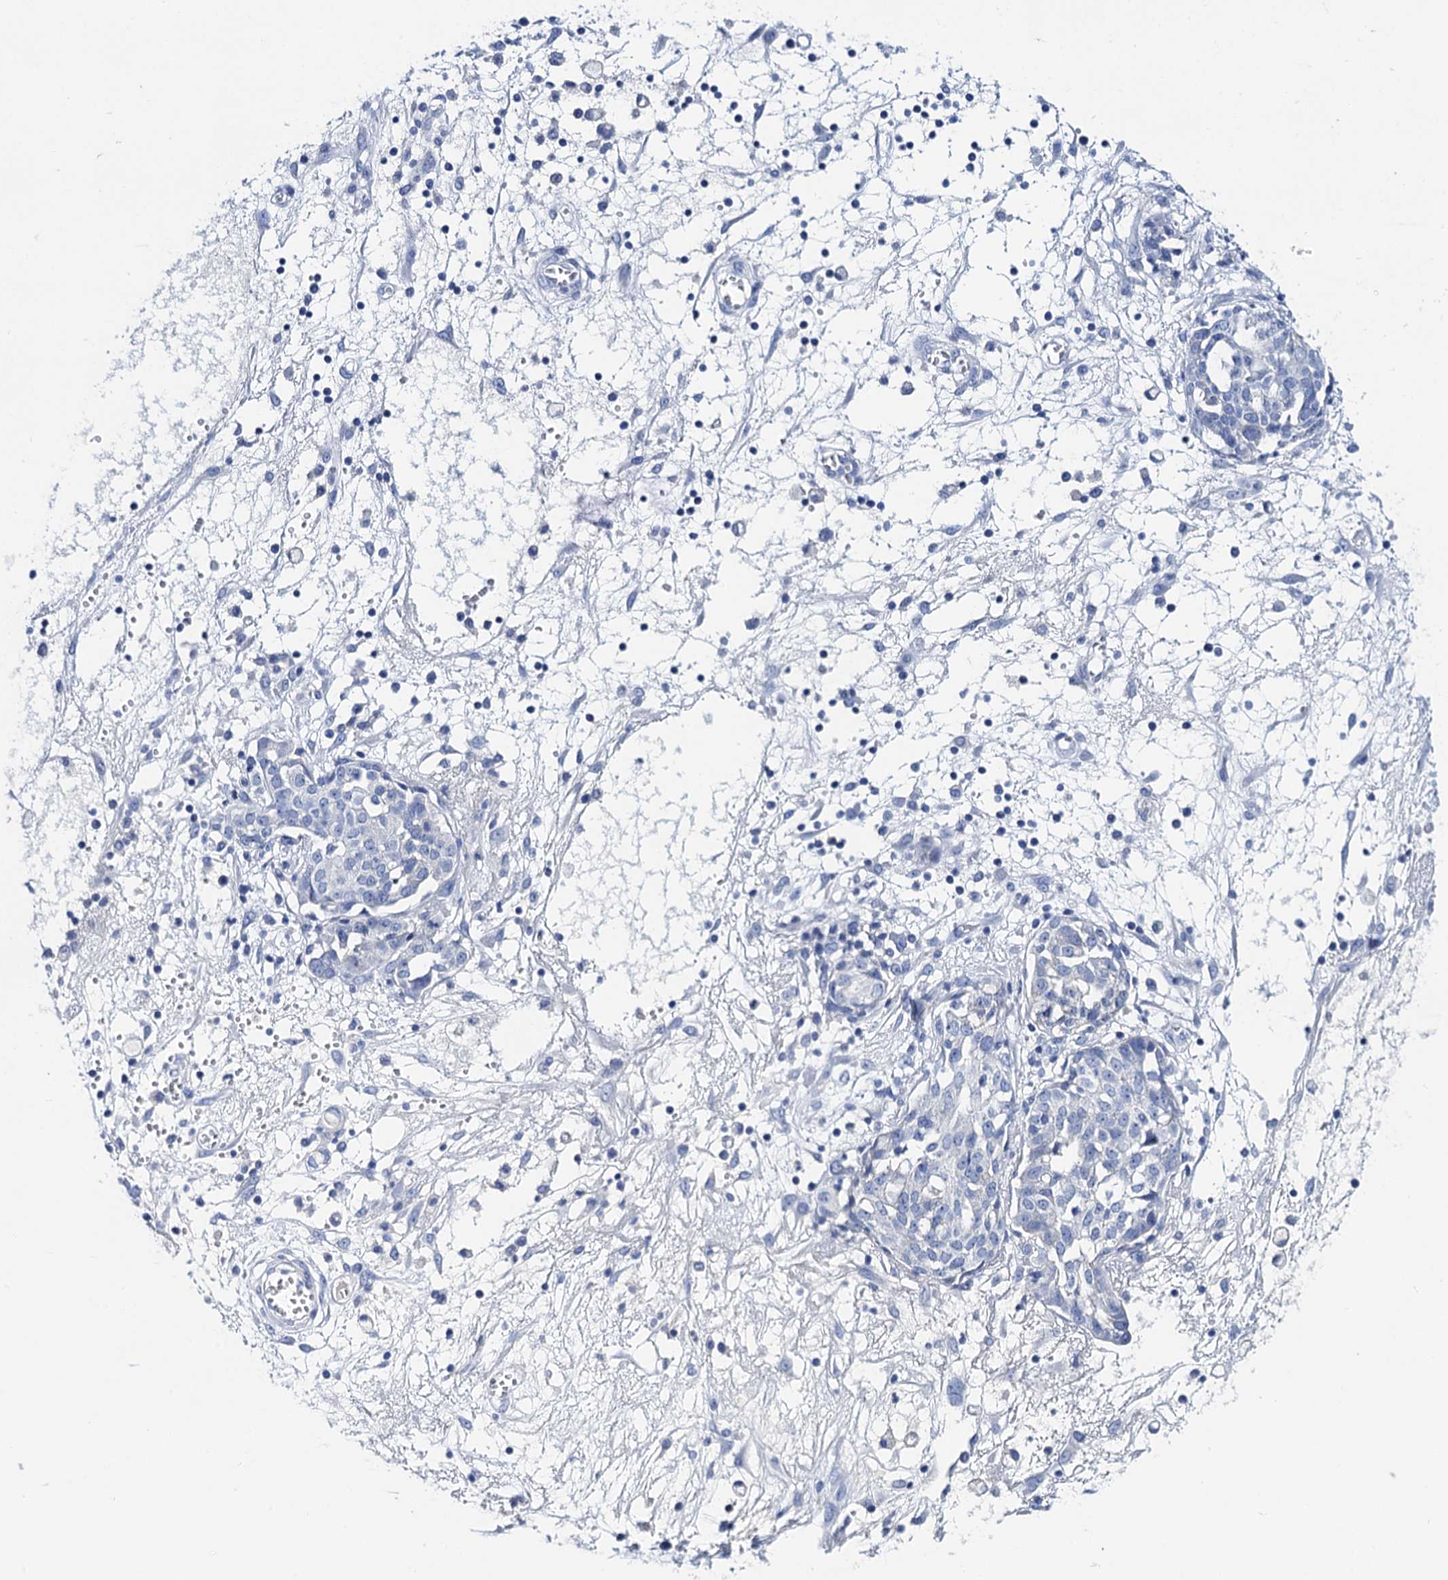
{"staining": {"intensity": "negative", "quantity": "none", "location": "none"}, "tissue": "ovarian cancer", "cell_type": "Tumor cells", "image_type": "cancer", "snomed": [{"axis": "morphology", "description": "Cystadenocarcinoma, serous, NOS"}, {"axis": "topography", "description": "Soft tissue"}, {"axis": "topography", "description": "Ovary"}], "caption": "Micrograph shows no protein staining in tumor cells of ovarian cancer tissue.", "gene": "LYPD3", "patient": {"sex": "female", "age": 57}}